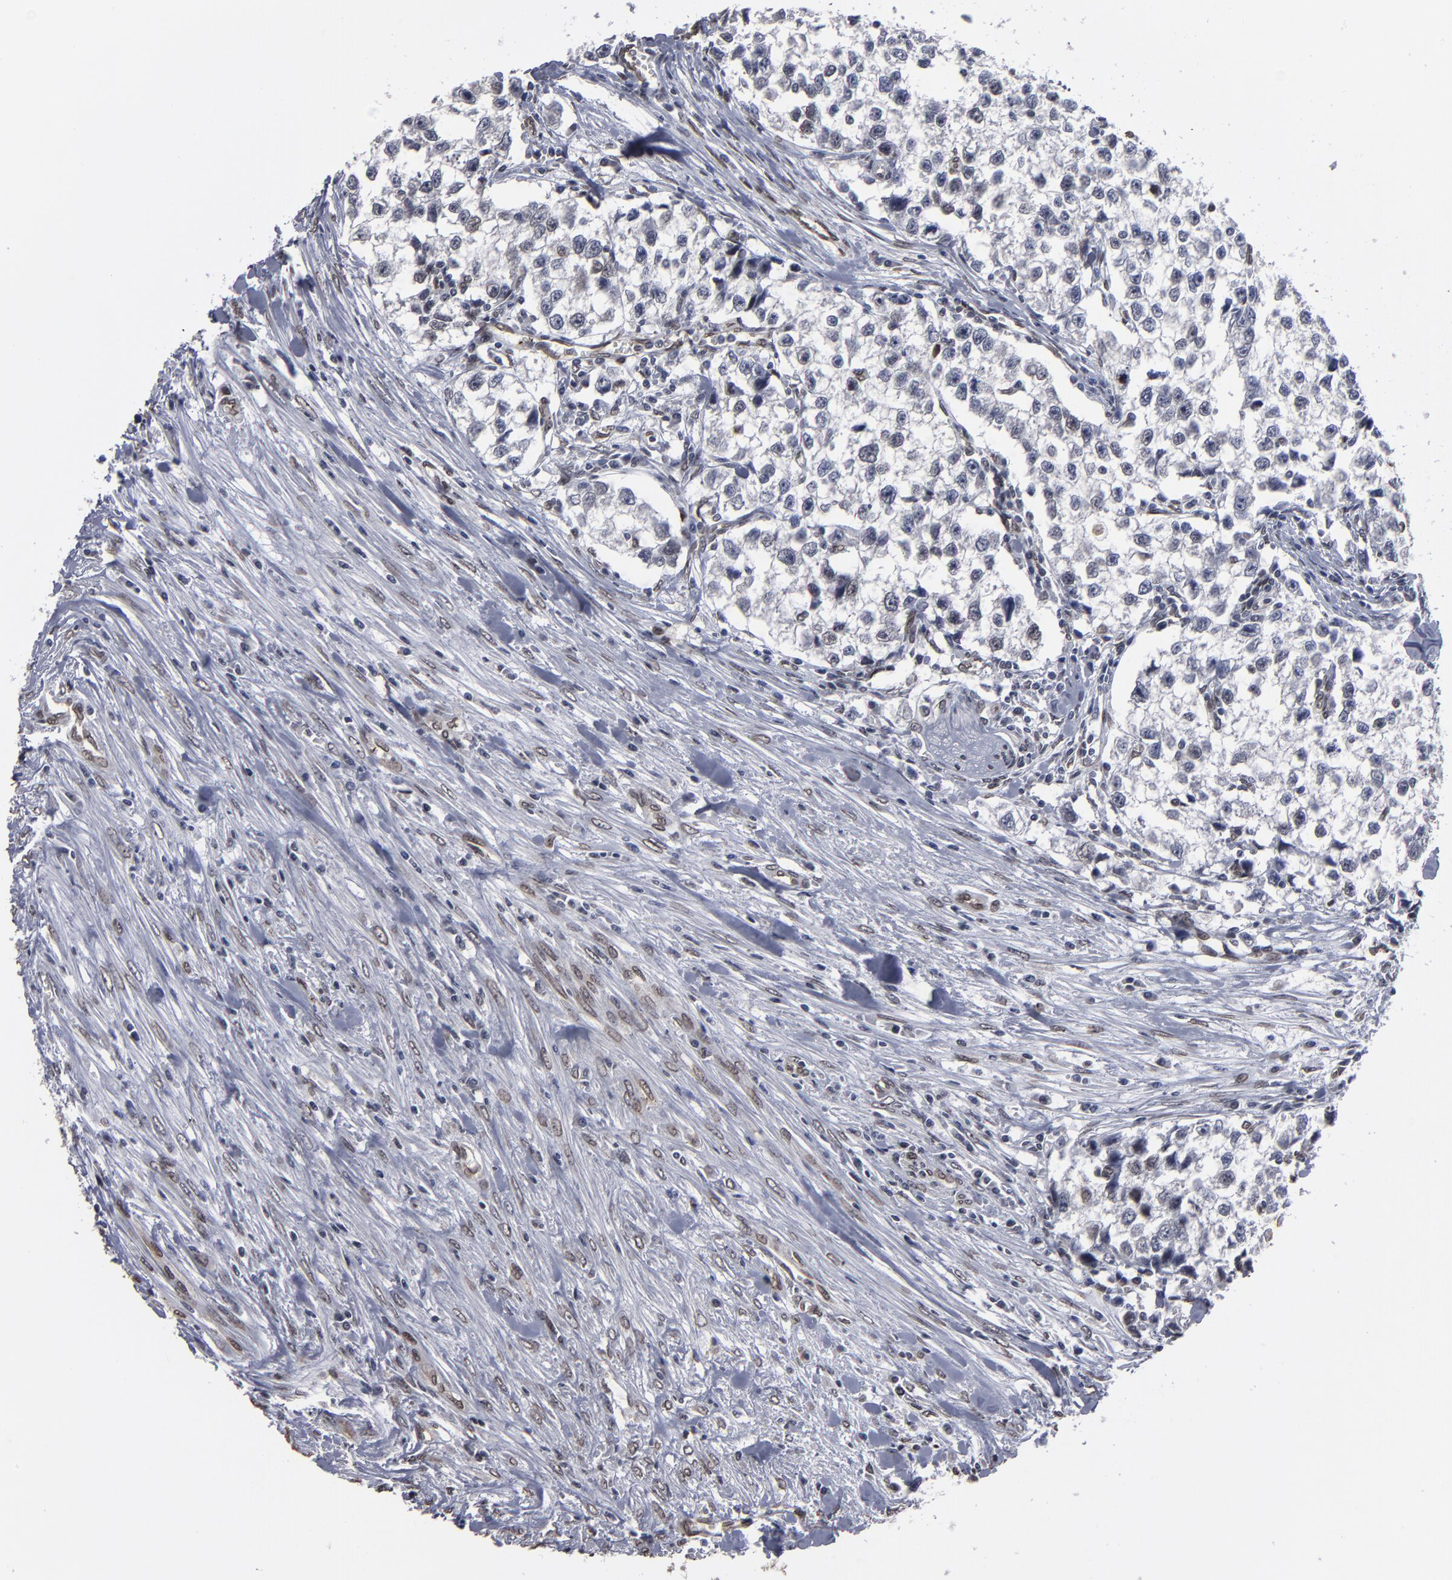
{"staining": {"intensity": "negative", "quantity": "none", "location": "none"}, "tissue": "testis cancer", "cell_type": "Tumor cells", "image_type": "cancer", "snomed": [{"axis": "morphology", "description": "Seminoma, NOS"}, {"axis": "morphology", "description": "Carcinoma, Embryonal, NOS"}, {"axis": "topography", "description": "Testis"}], "caption": "Tumor cells show no significant expression in testis cancer (seminoma).", "gene": "BAZ1A", "patient": {"sex": "male", "age": 30}}